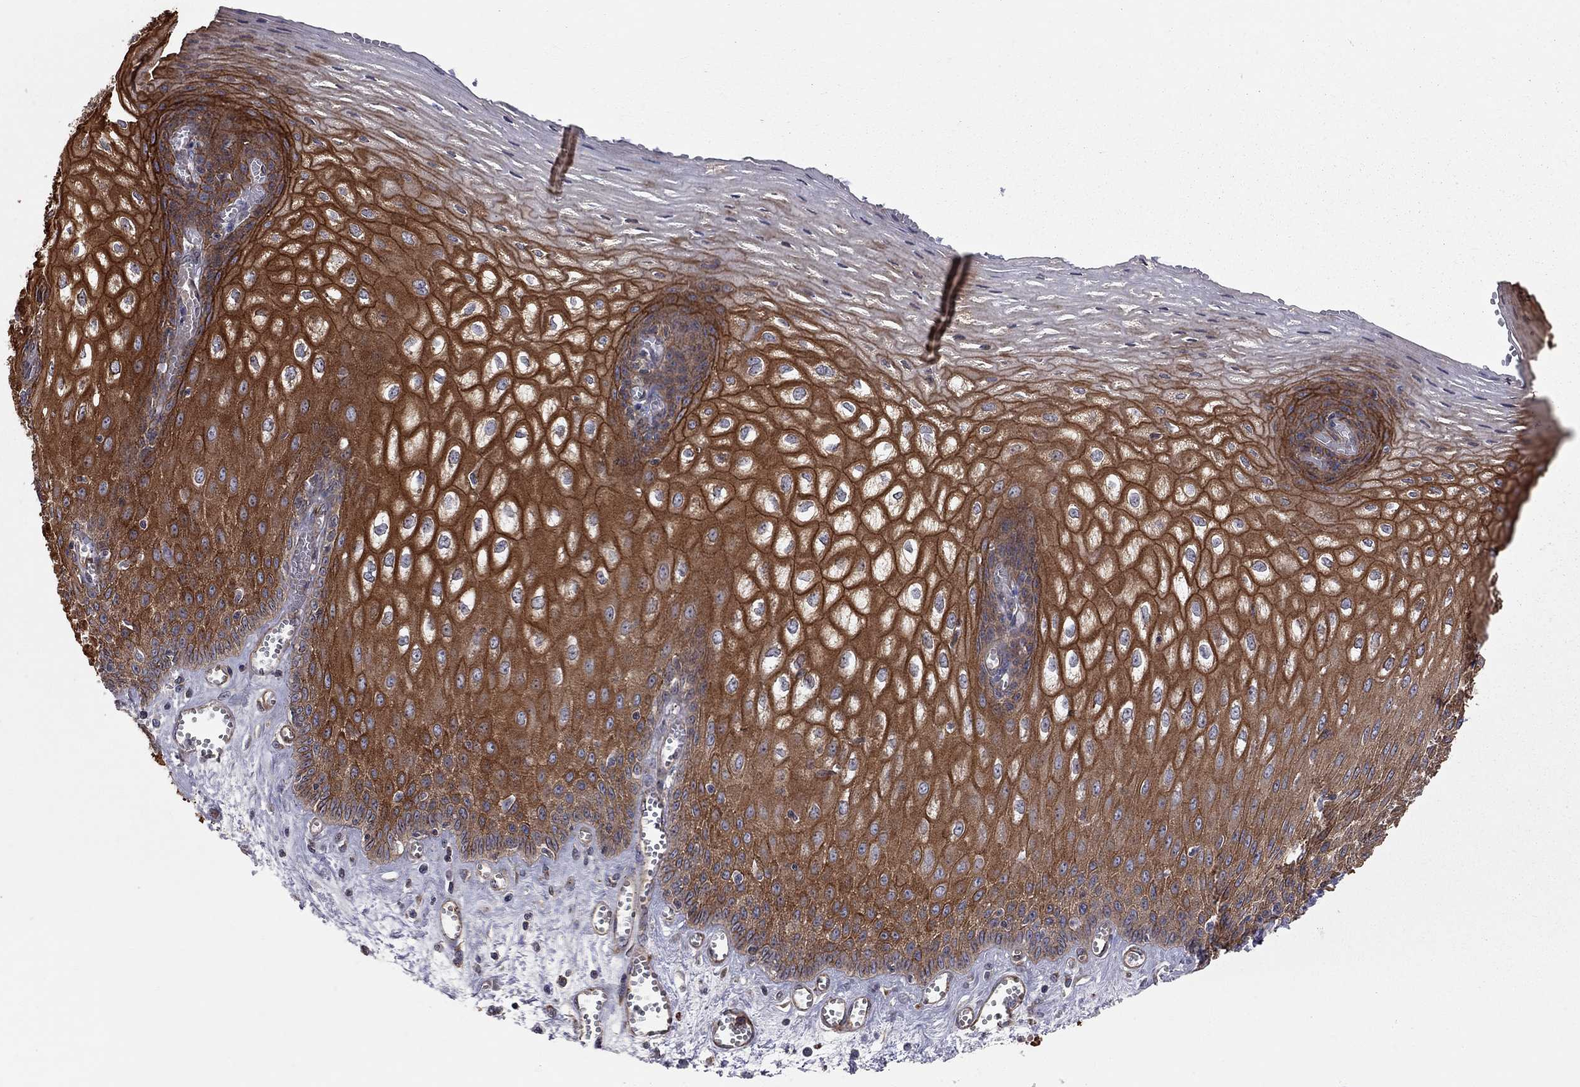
{"staining": {"intensity": "strong", "quantity": ">75%", "location": "cytoplasmic/membranous"}, "tissue": "esophagus", "cell_type": "Squamous epithelial cells", "image_type": "normal", "snomed": [{"axis": "morphology", "description": "Normal tissue, NOS"}, {"axis": "topography", "description": "Esophagus"}], "caption": "Squamous epithelial cells demonstrate high levels of strong cytoplasmic/membranous positivity in about >75% of cells in benign esophagus.", "gene": "RASEF", "patient": {"sex": "male", "age": 58}}